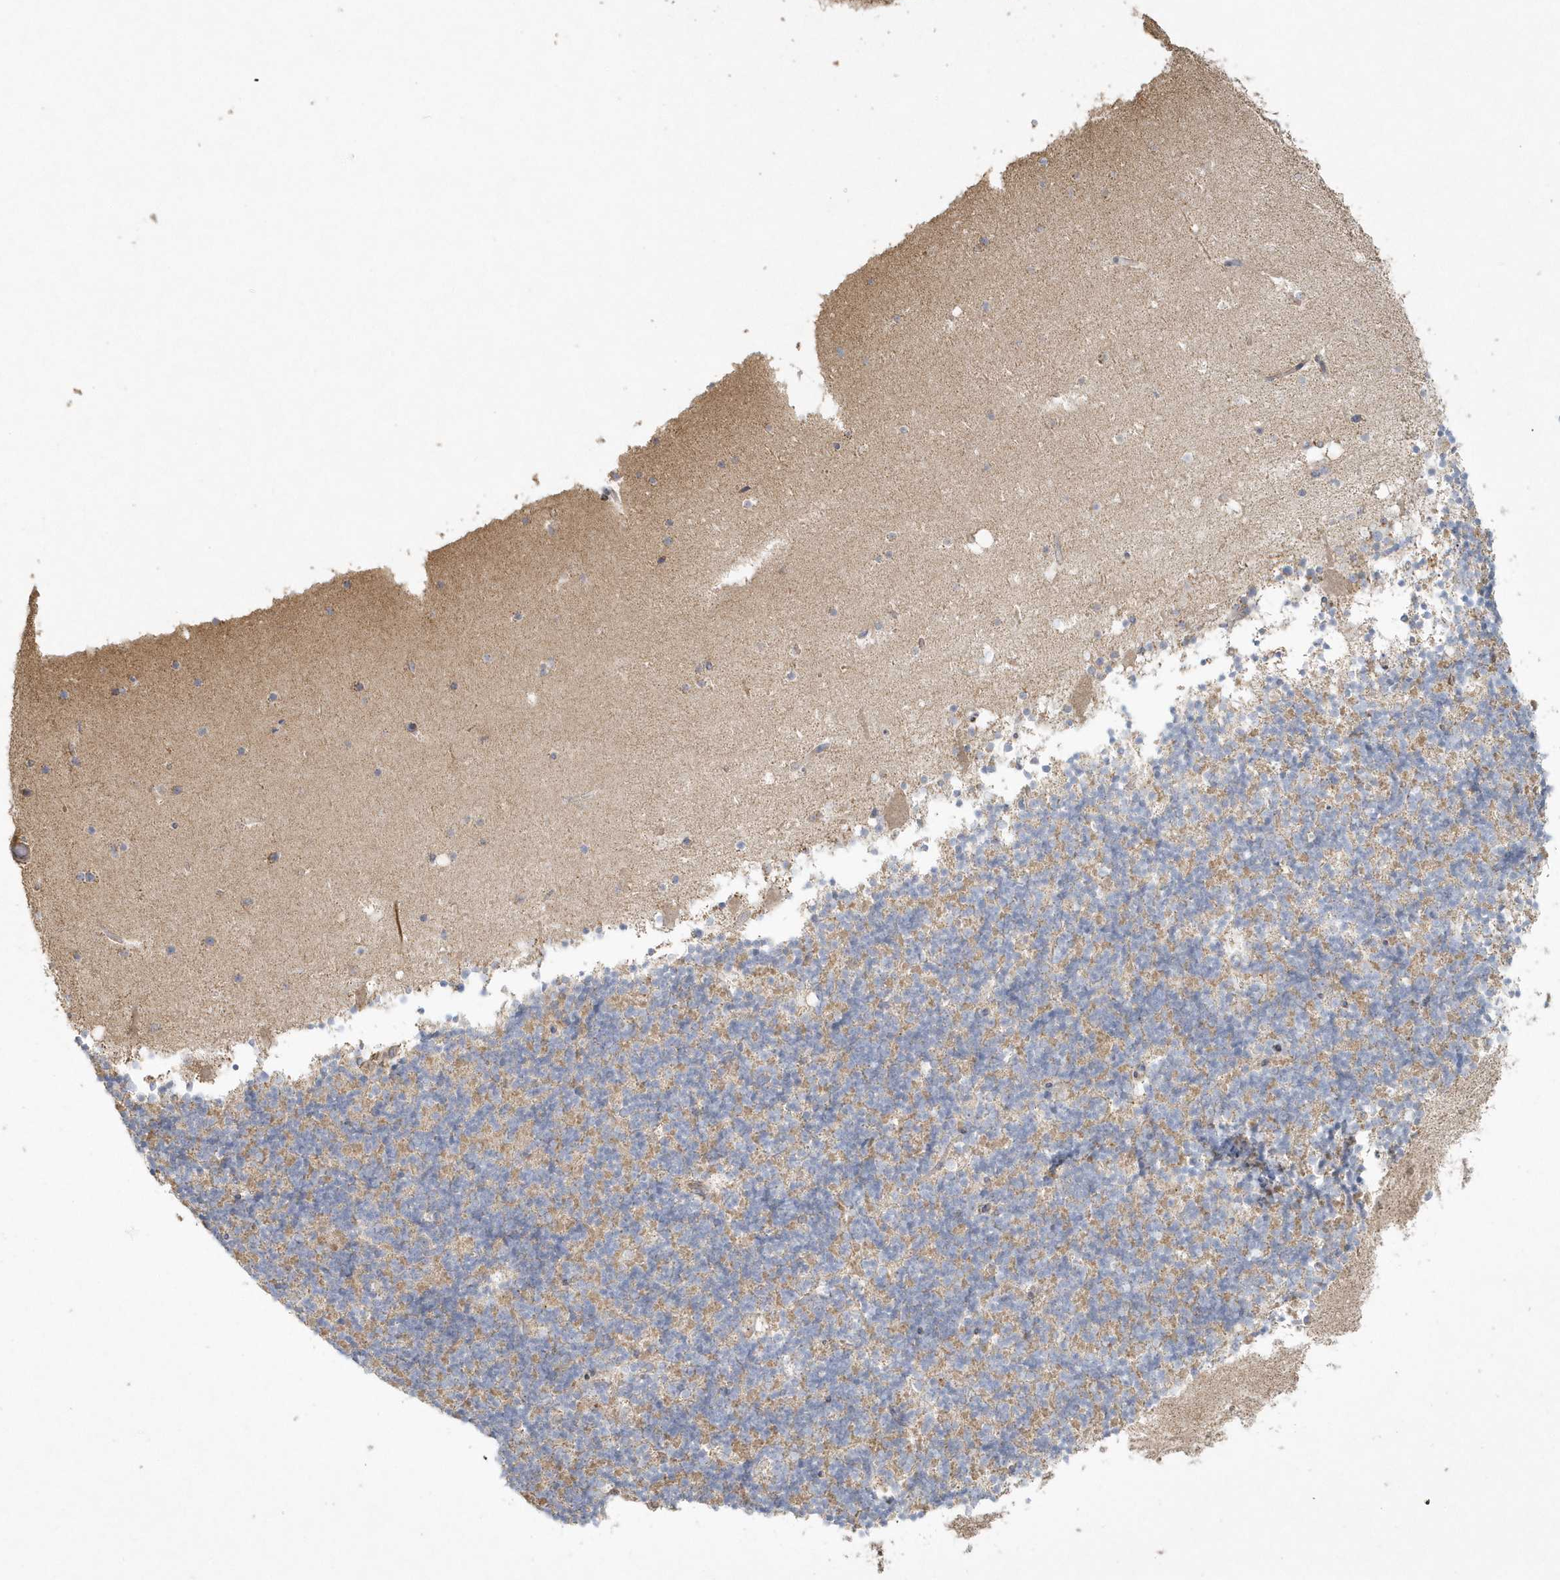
{"staining": {"intensity": "moderate", "quantity": "<25%", "location": "cytoplasmic/membranous"}, "tissue": "cerebellum", "cell_type": "Cells in granular layer", "image_type": "normal", "snomed": [{"axis": "morphology", "description": "Normal tissue, NOS"}, {"axis": "topography", "description": "Cerebellum"}], "caption": "Protein staining of unremarkable cerebellum reveals moderate cytoplasmic/membranous staining in about <25% of cells in granular layer.", "gene": "BLTP3A", "patient": {"sex": "male", "age": 57}}